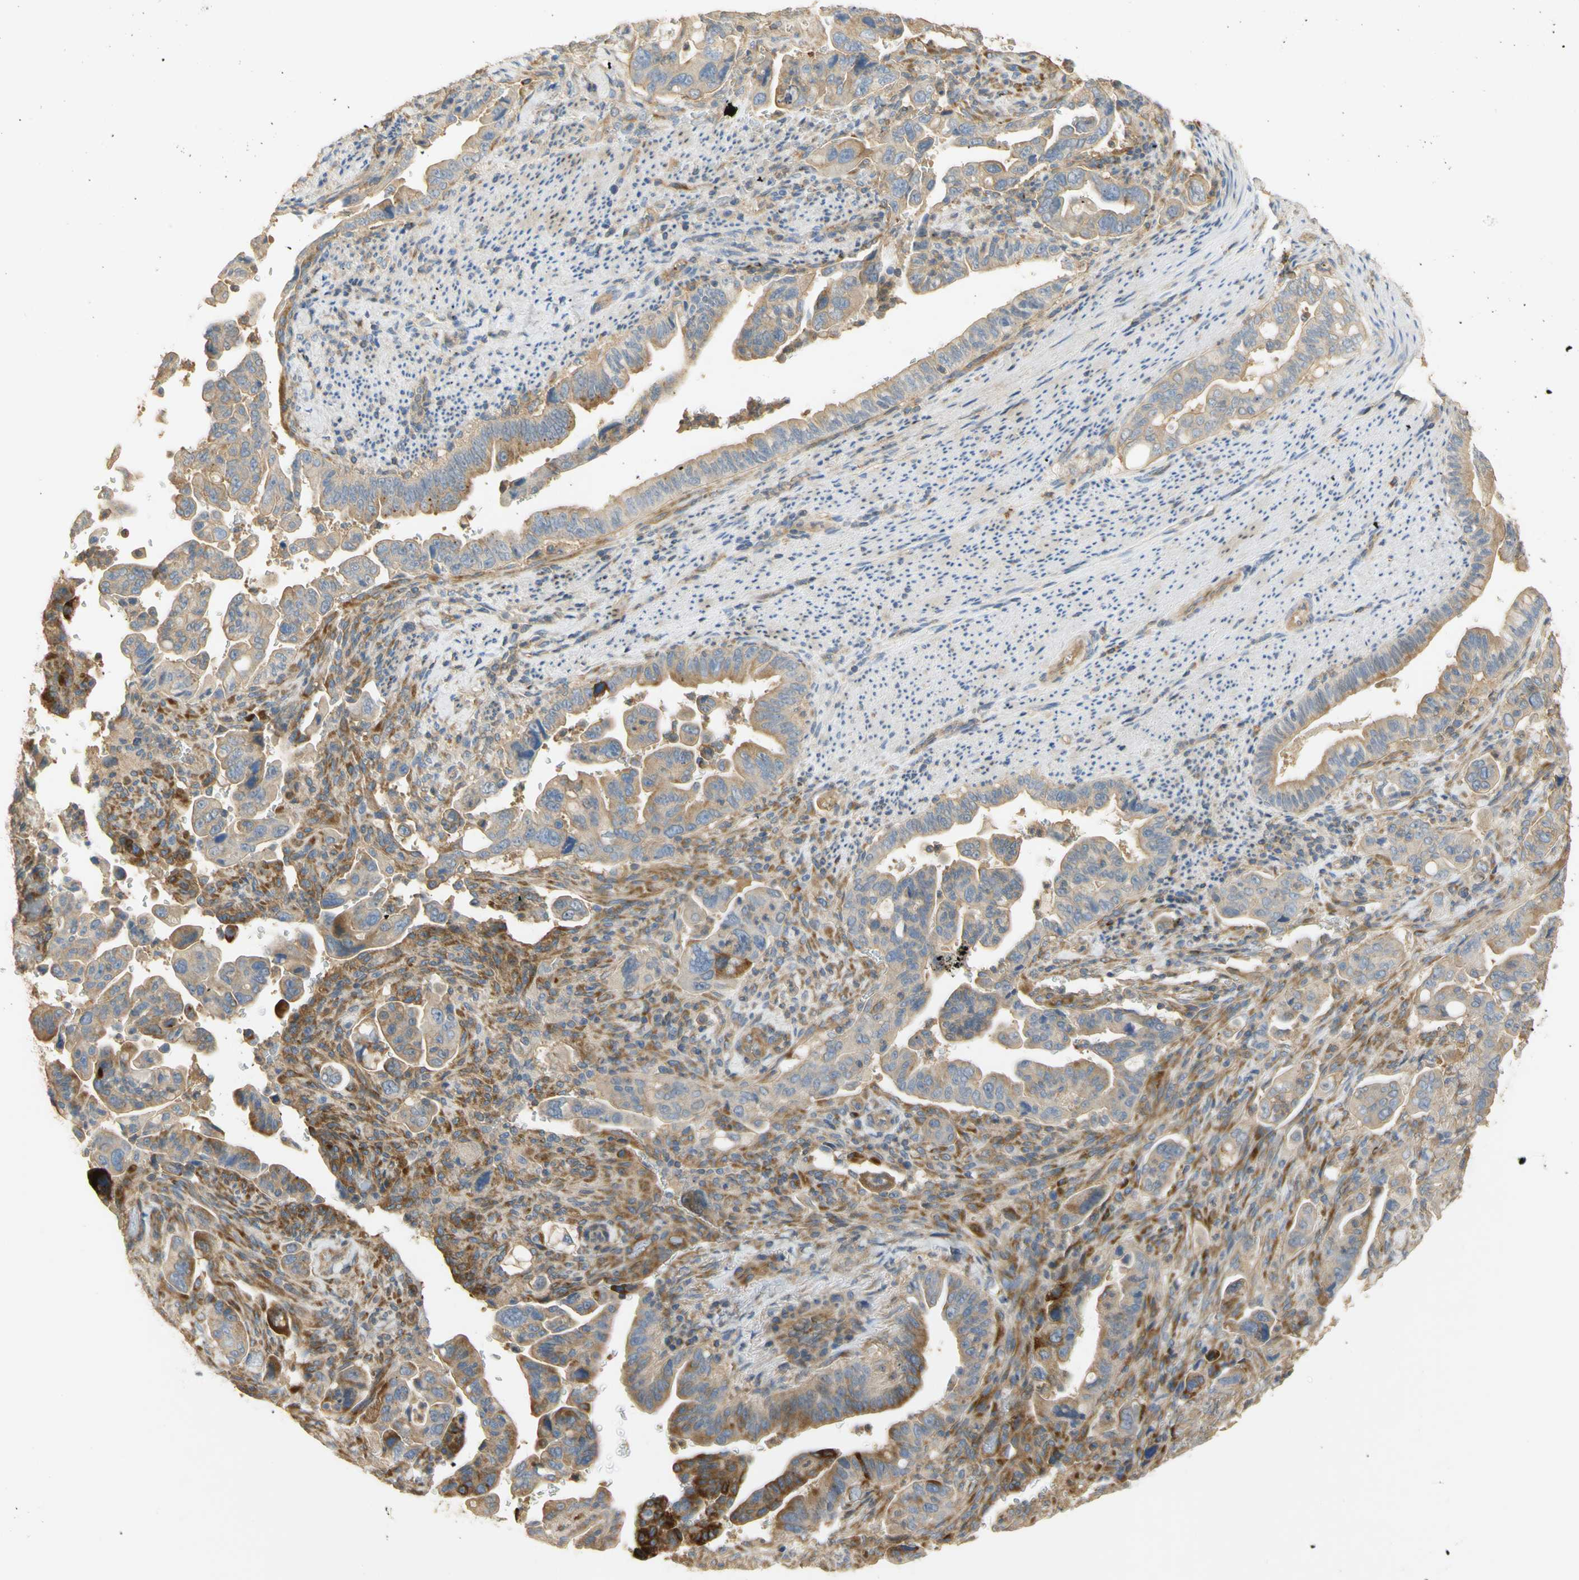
{"staining": {"intensity": "moderate", "quantity": "25%-75%", "location": "cytoplasmic/membranous"}, "tissue": "pancreatic cancer", "cell_type": "Tumor cells", "image_type": "cancer", "snomed": [{"axis": "morphology", "description": "Adenocarcinoma, NOS"}, {"axis": "topography", "description": "Pancreas"}], "caption": "High-magnification brightfield microscopy of pancreatic adenocarcinoma stained with DAB (3,3'-diaminobenzidine) (brown) and counterstained with hematoxylin (blue). tumor cells exhibit moderate cytoplasmic/membranous expression is seen in about25%-75% of cells.", "gene": "KCNE4", "patient": {"sex": "male", "age": 70}}